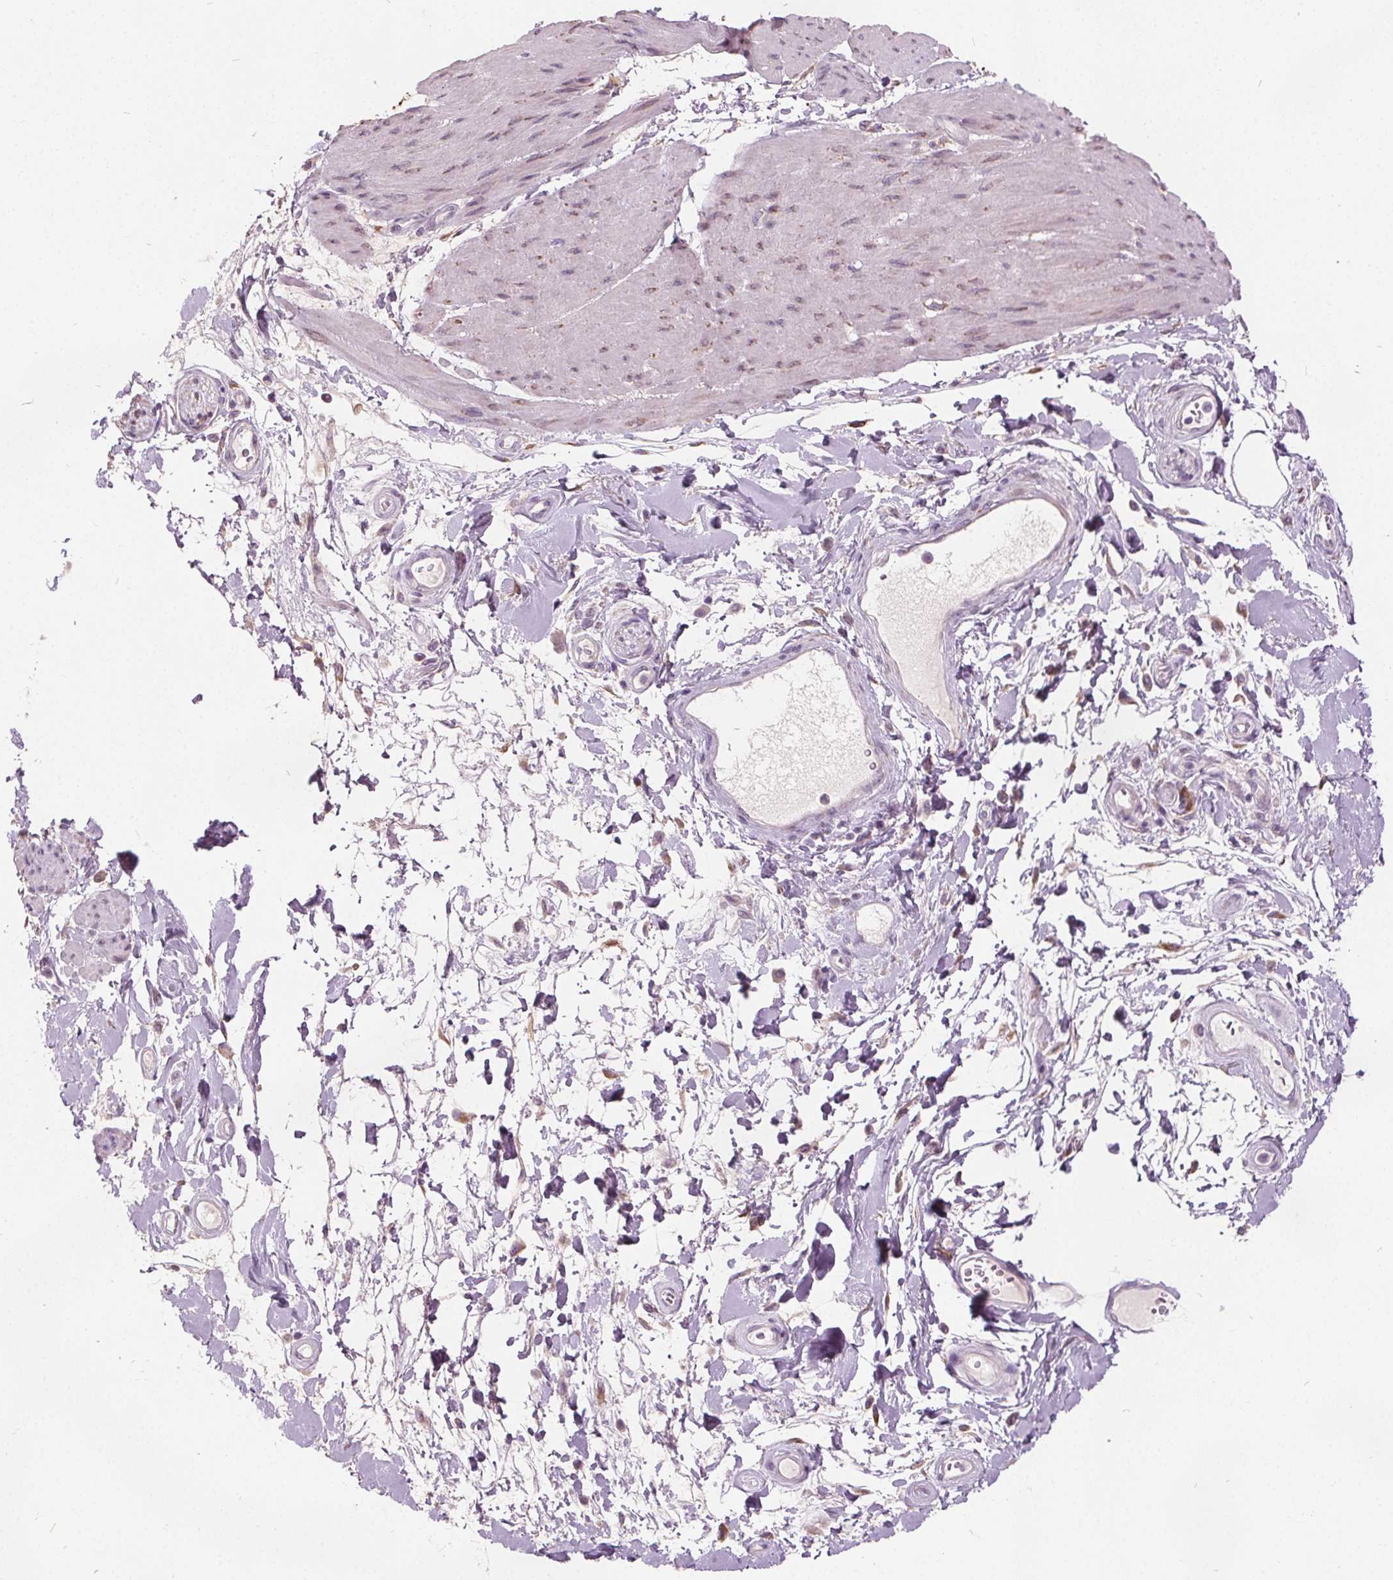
{"staining": {"intensity": "negative", "quantity": "none", "location": "none"}, "tissue": "adipose tissue", "cell_type": "Adipocytes", "image_type": "normal", "snomed": [{"axis": "morphology", "description": "Normal tissue, NOS"}, {"axis": "topography", "description": "Urinary bladder"}, {"axis": "topography", "description": "Peripheral nerve tissue"}], "caption": "Immunohistochemistry (IHC) histopathology image of normal adipose tissue stained for a protein (brown), which demonstrates no expression in adipocytes.", "gene": "ACOX2", "patient": {"sex": "female", "age": 60}}